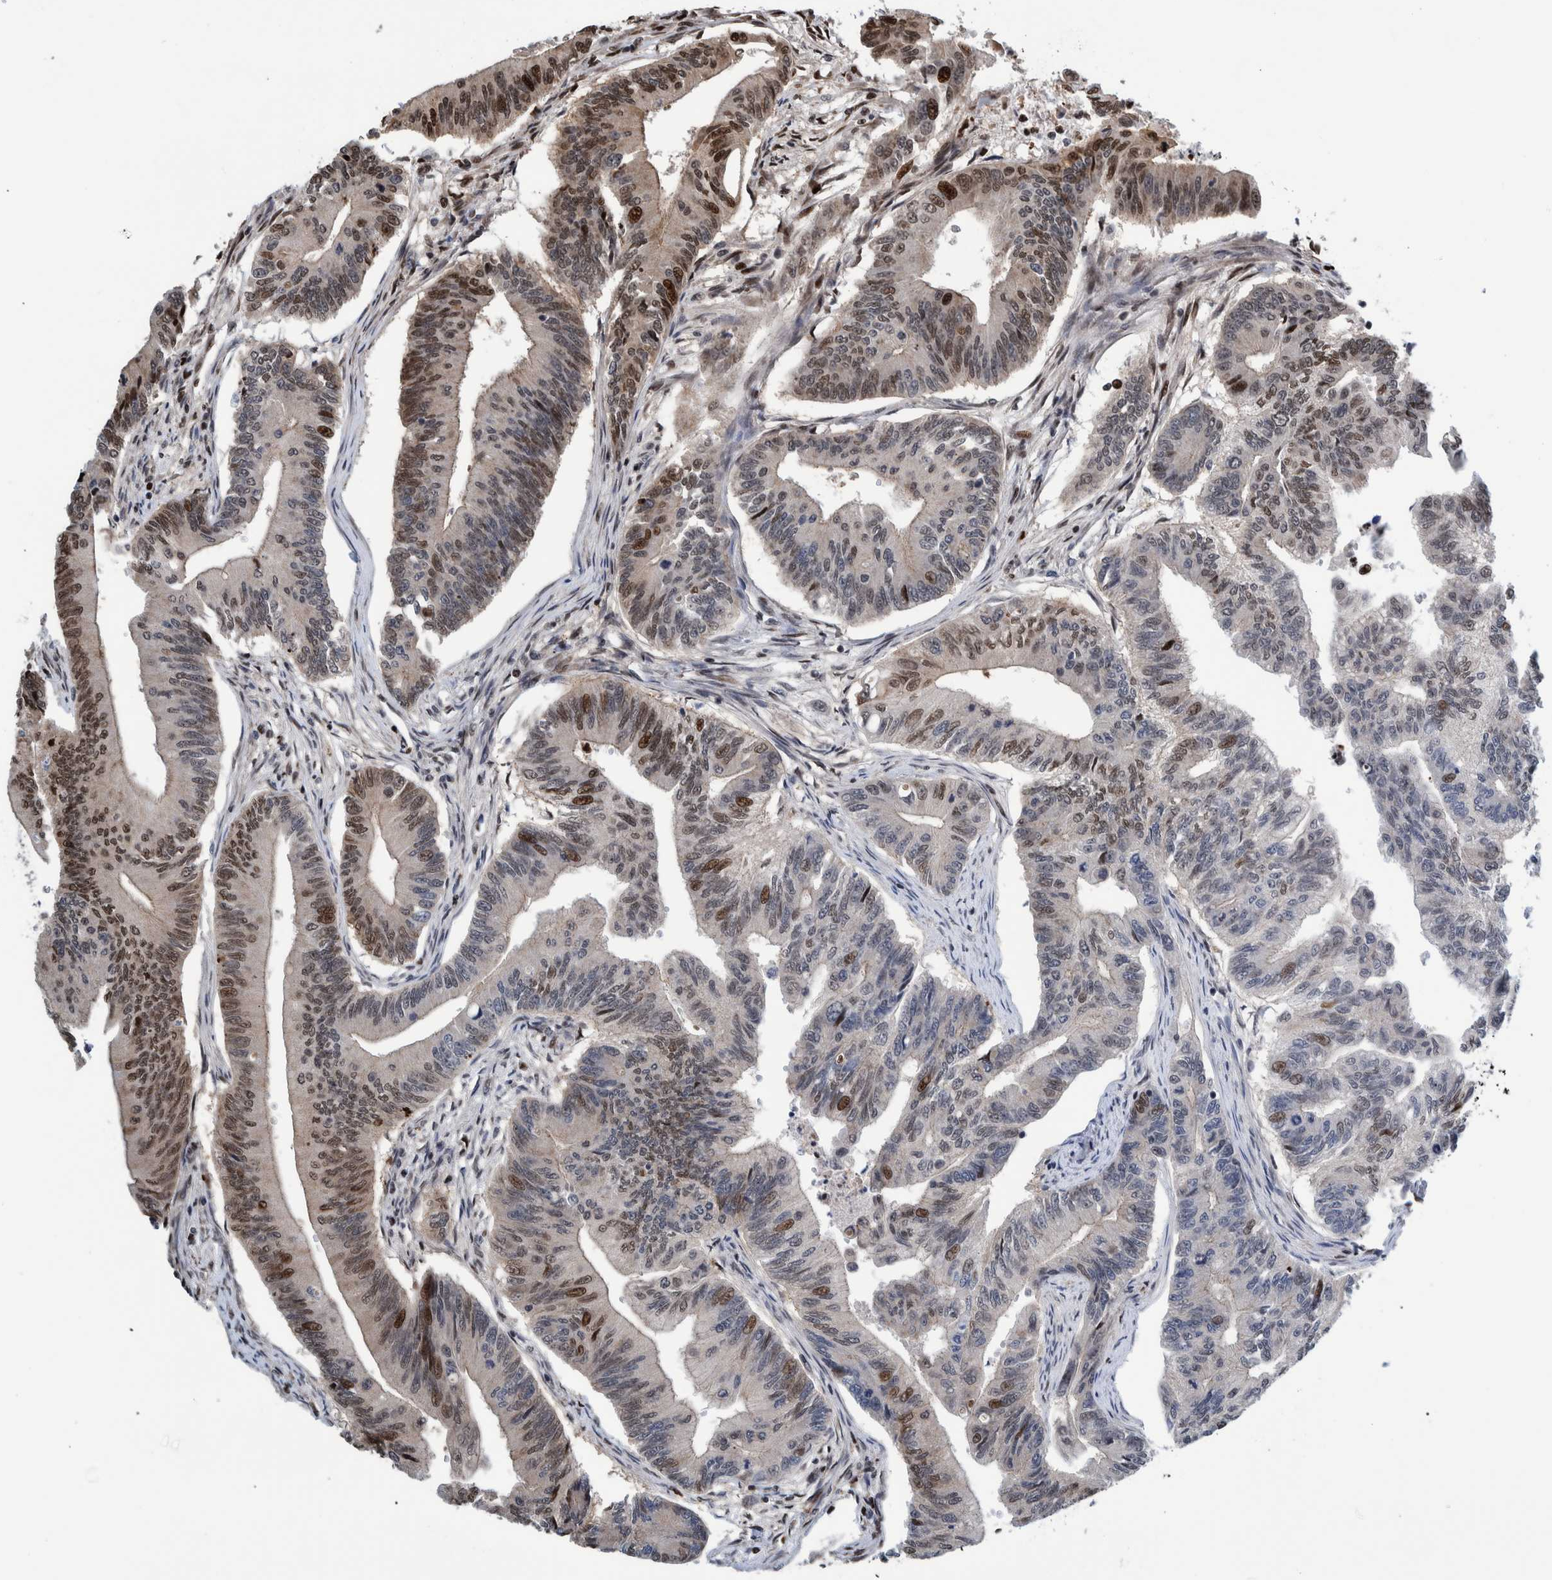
{"staining": {"intensity": "strong", "quantity": "25%-75%", "location": "nuclear"}, "tissue": "colorectal cancer", "cell_type": "Tumor cells", "image_type": "cancer", "snomed": [{"axis": "morphology", "description": "Adenoma, NOS"}, {"axis": "morphology", "description": "Adenocarcinoma, NOS"}, {"axis": "topography", "description": "Colon"}], "caption": "A micrograph of human colorectal cancer (adenoma) stained for a protein displays strong nuclear brown staining in tumor cells.", "gene": "HEATR9", "patient": {"sex": "male", "age": 79}}